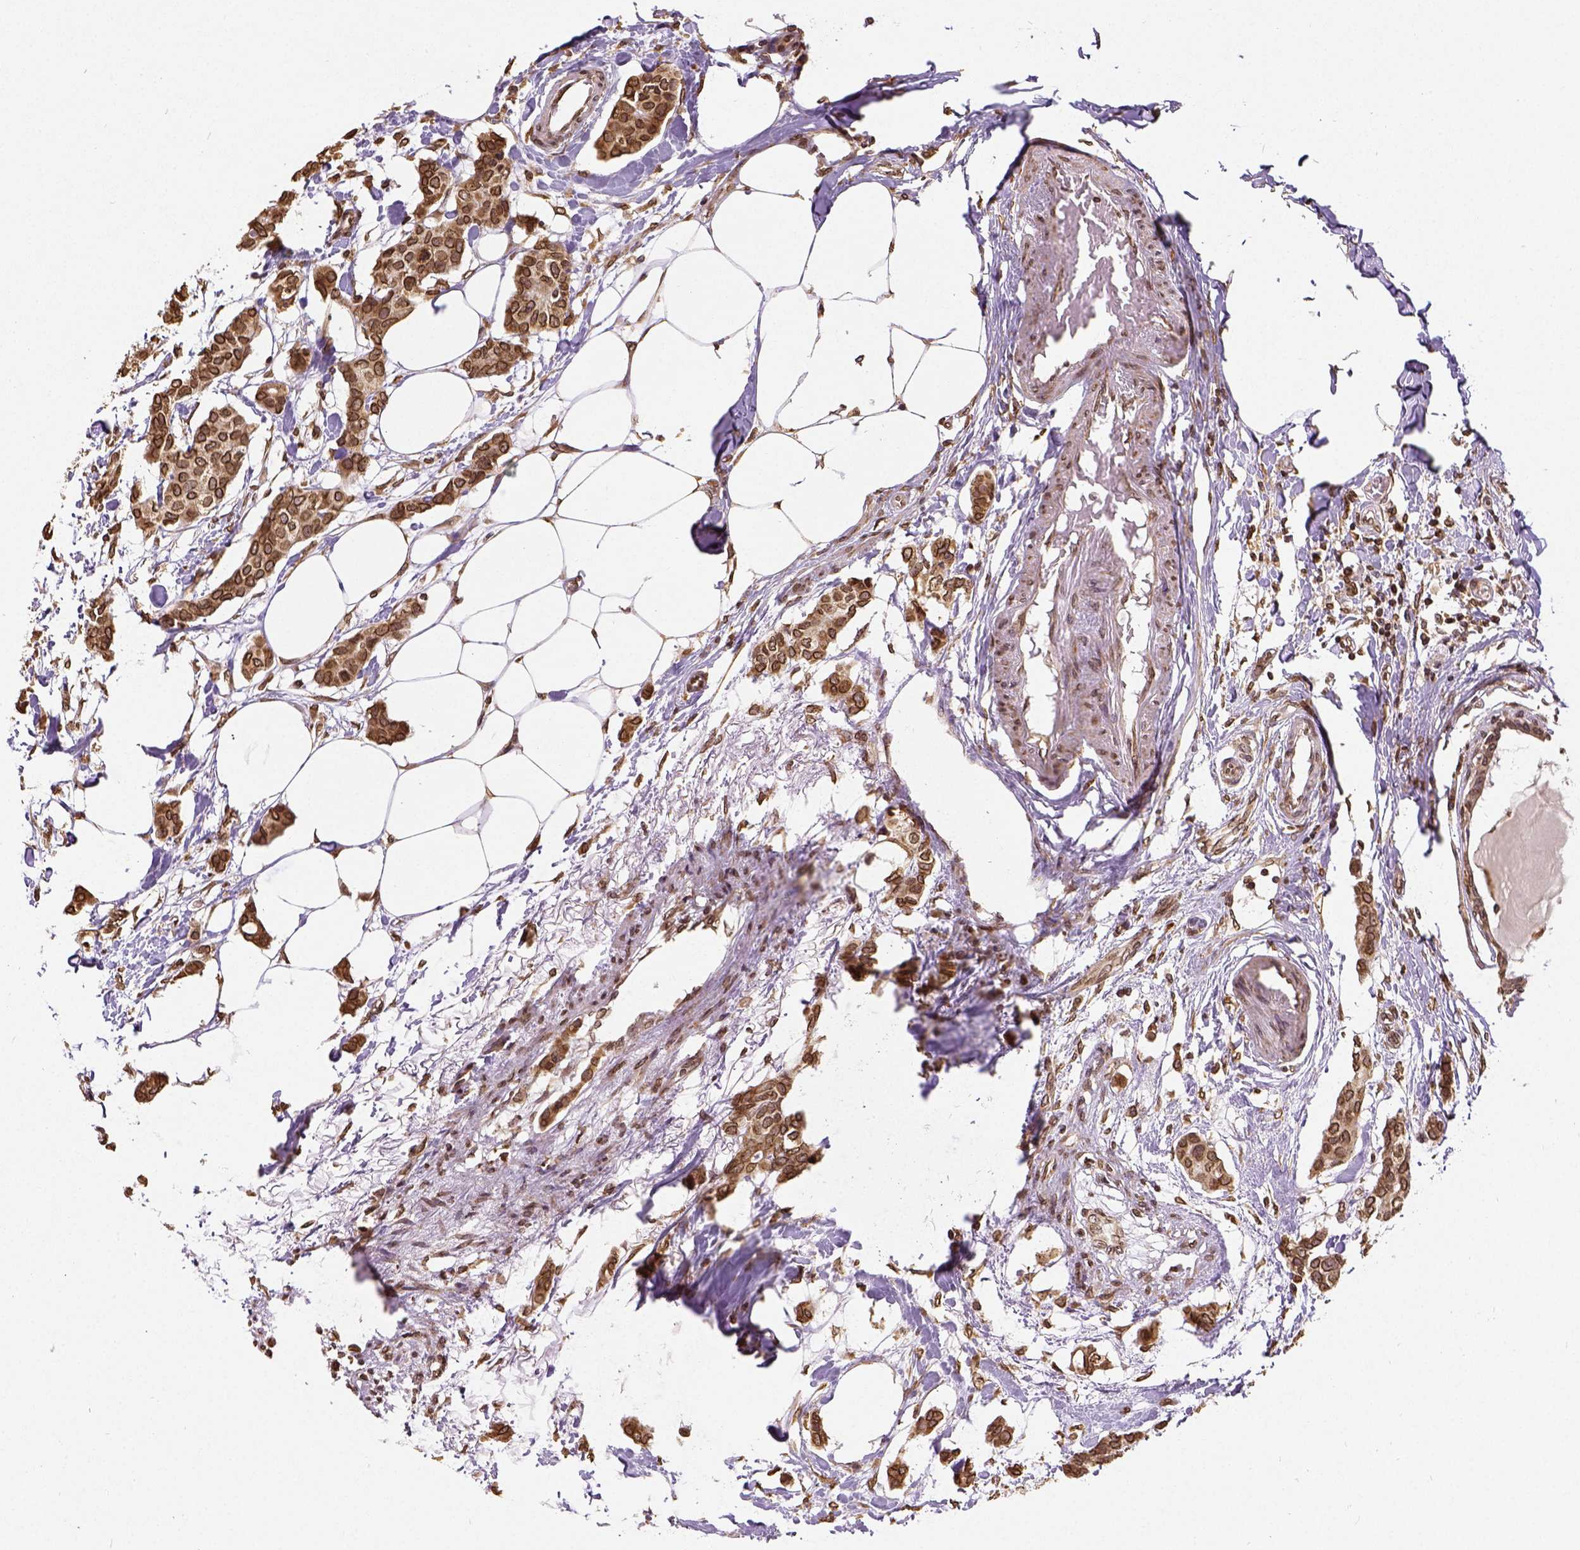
{"staining": {"intensity": "strong", "quantity": ">75%", "location": "cytoplasmic/membranous,nuclear"}, "tissue": "breast cancer", "cell_type": "Tumor cells", "image_type": "cancer", "snomed": [{"axis": "morphology", "description": "Duct carcinoma"}, {"axis": "topography", "description": "Breast"}], "caption": "DAB immunohistochemical staining of human breast cancer displays strong cytoplasmic/membranous and nuclear protein staining in about >75% of tumor cells. Using DAB (brown) and hematoxylin (blue) stains, captured at high magnification using brightfield microscopy.", "gene": "MTDH", "patient": {"sex": "female", "age": 62}}